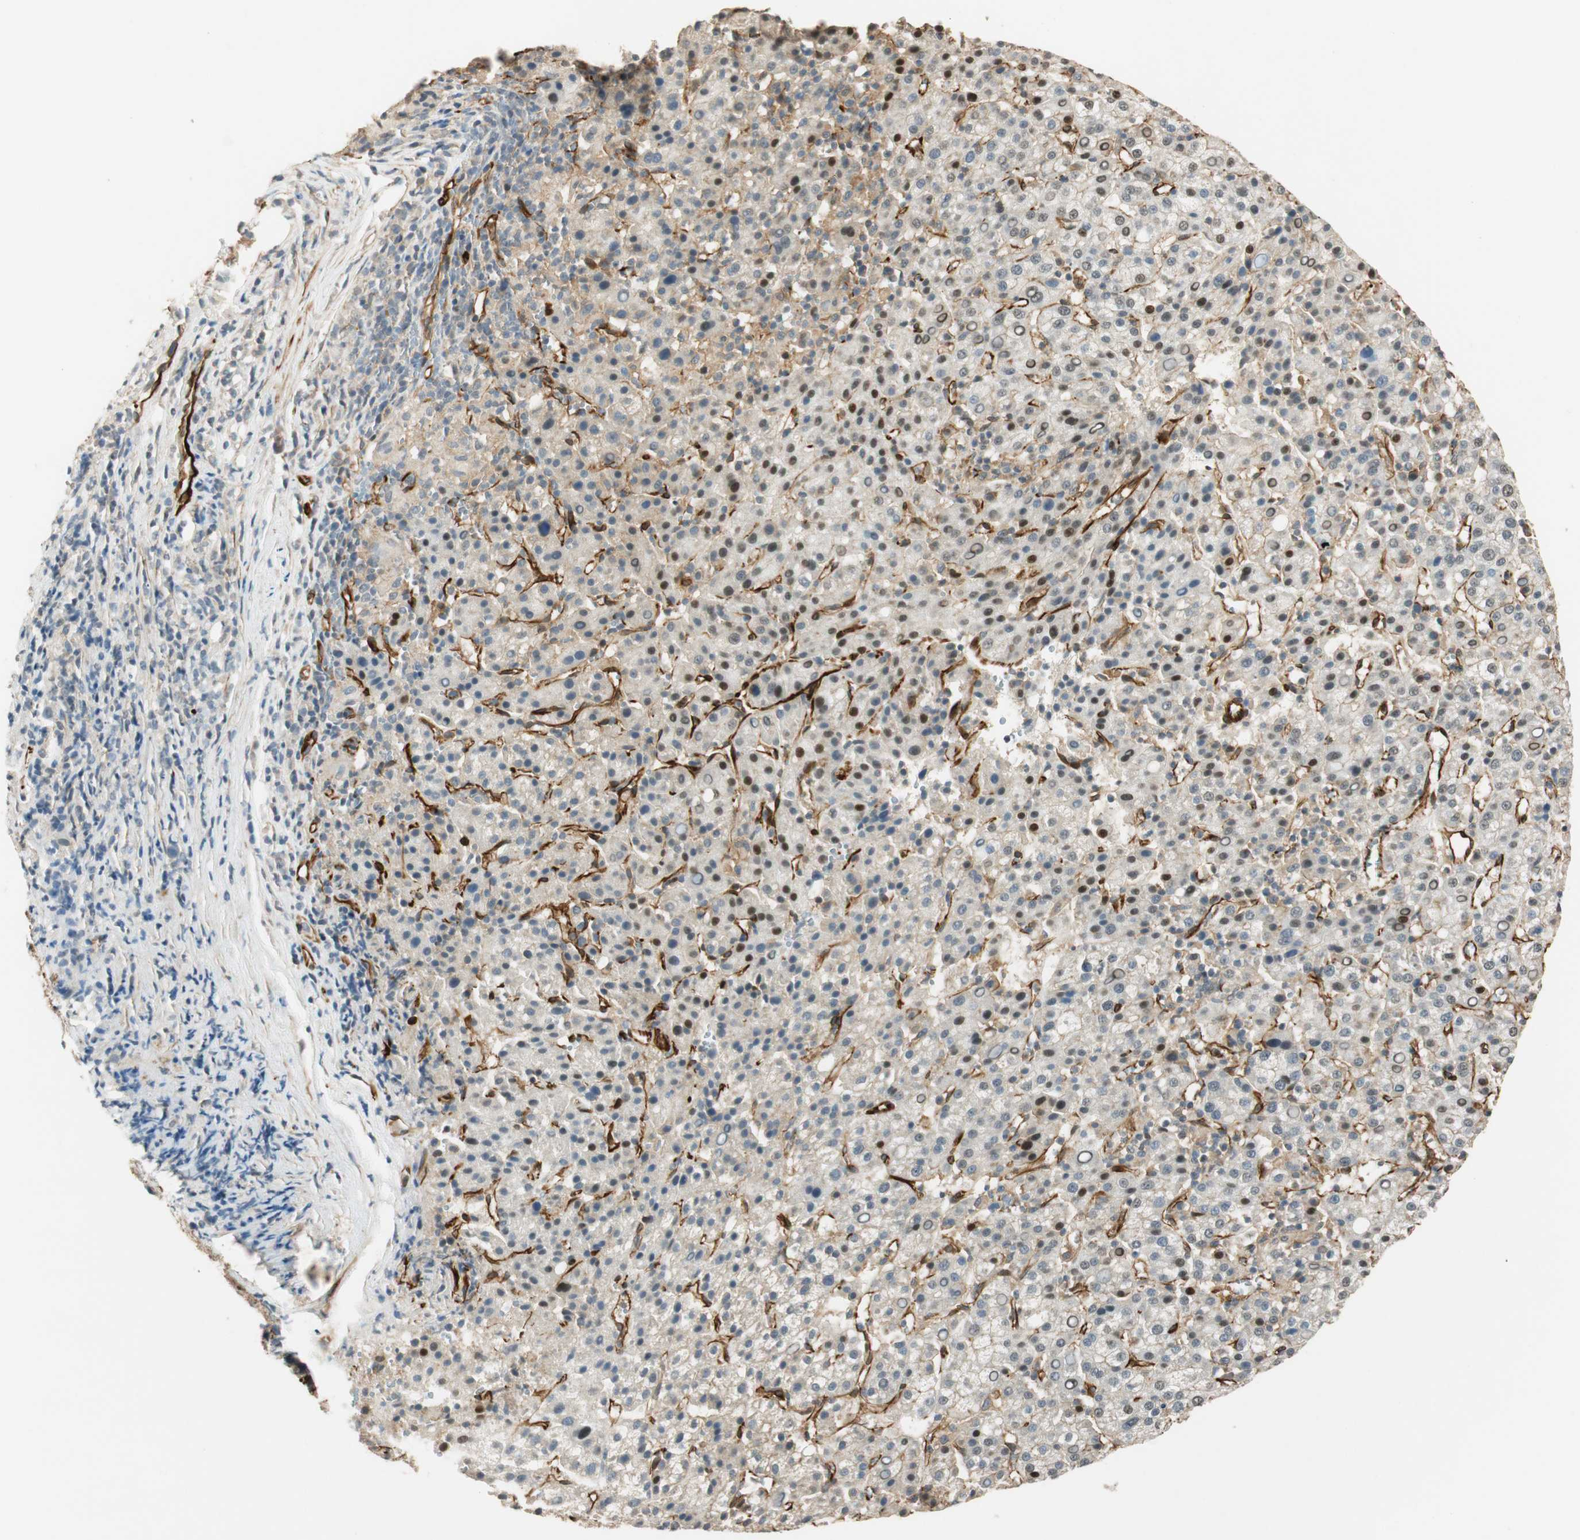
{"staining": {"intensity": "weak", "quantity": "<25%", "location": "none"}, "tissue": "liver cancer", "cell_type": "Tumor cells", "image_type": "cancer", "snomed": [{"axis": "morphology", "description": "Carcinoma, Hepatocellular, NOS"}, {"axis": "topography", "description": "Liver"}], "caption": "Liver hepatocellular carcinoma was stained to show a protein in brown. There is no significant staining in tumor cells.", "gene": "NES", "patient": {"sex": "female", "age": 58}}